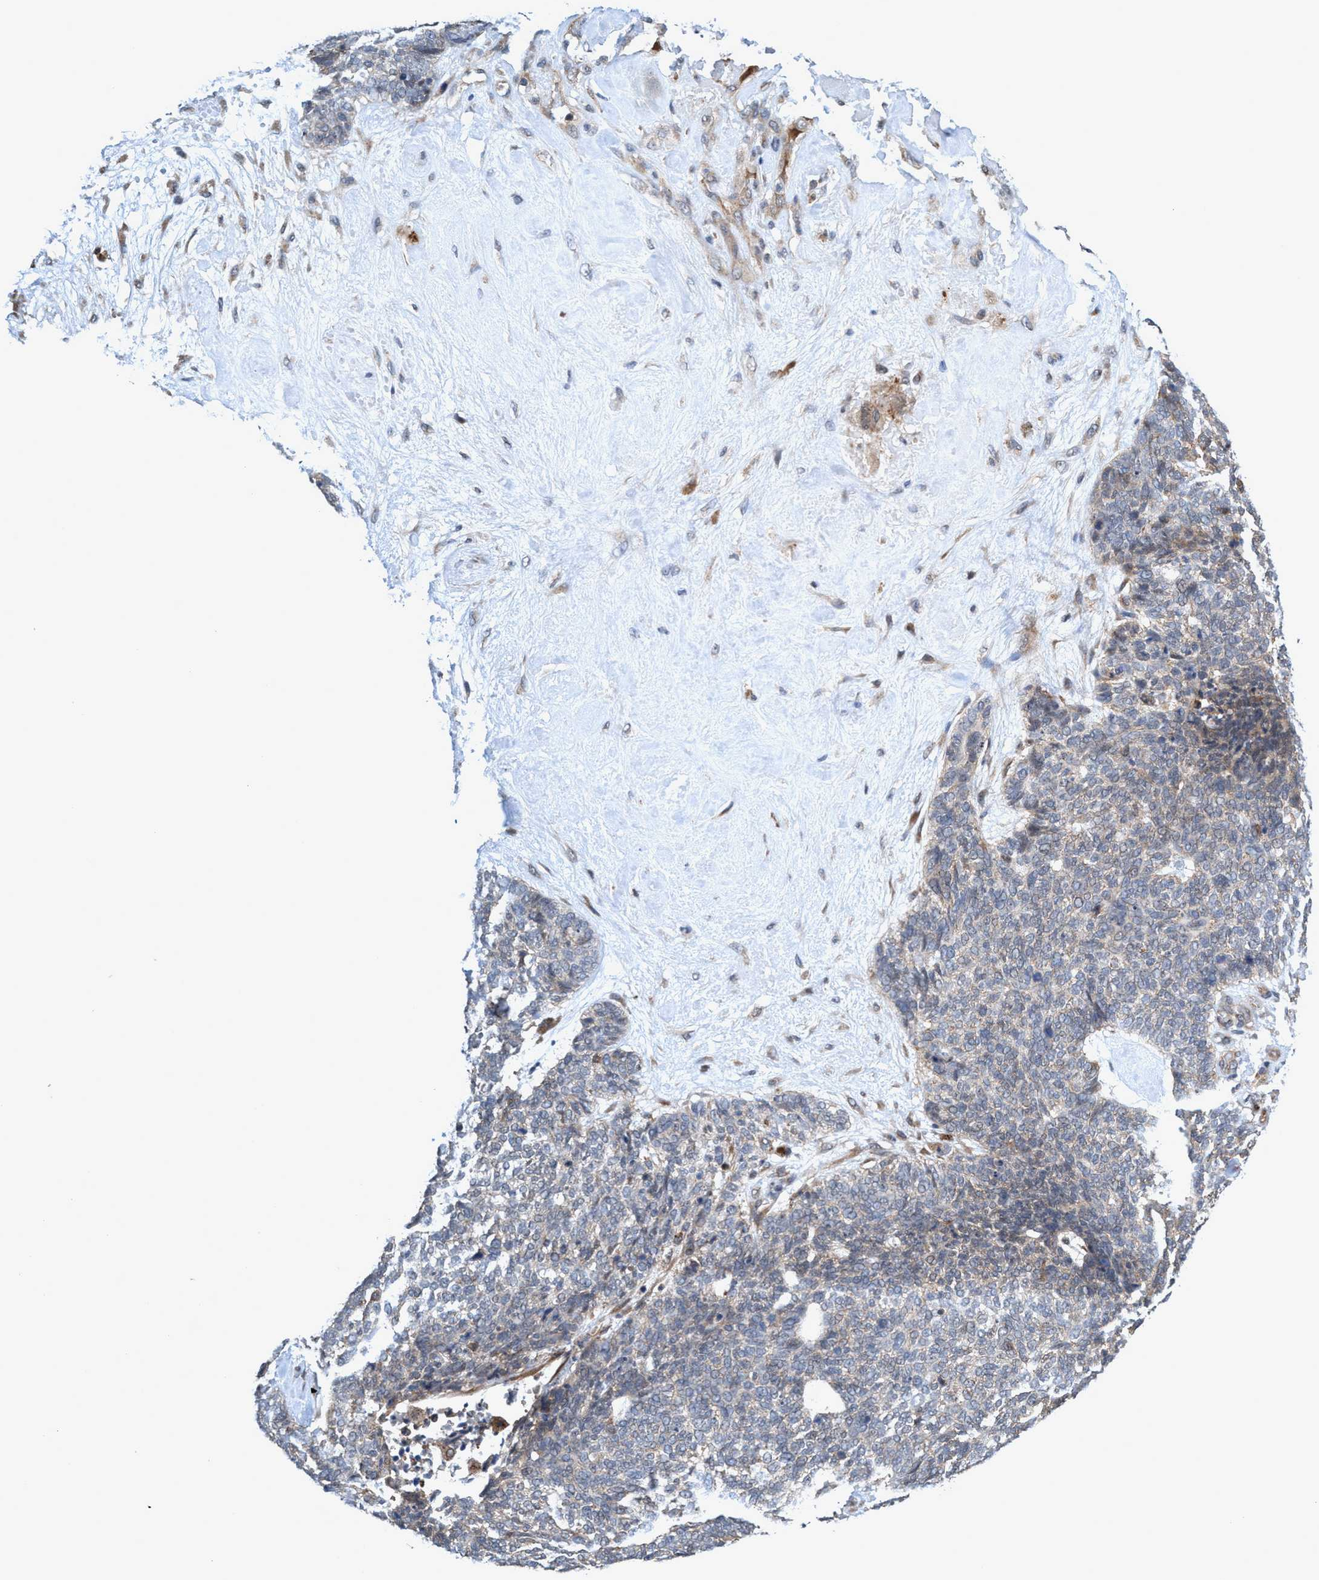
{"staining": {"intensity": "weak", "quantity": "<25%", "location": "cytoplasmic/membranous"}, "tissue": "skin cancer", "cell_type": "Tumor cells", "image_type": "cancer", "snomed": [{"axis": "morphology", "description": "Basal cell carcinoma"}, {"axis": "topography", "description": "Skin"}], "caption": "The image demonstrates no staining of tumor cells in skin basal cell carcinoma.", "gene": "TRIM65", "patient": {"sex": "female", "age": 84}}